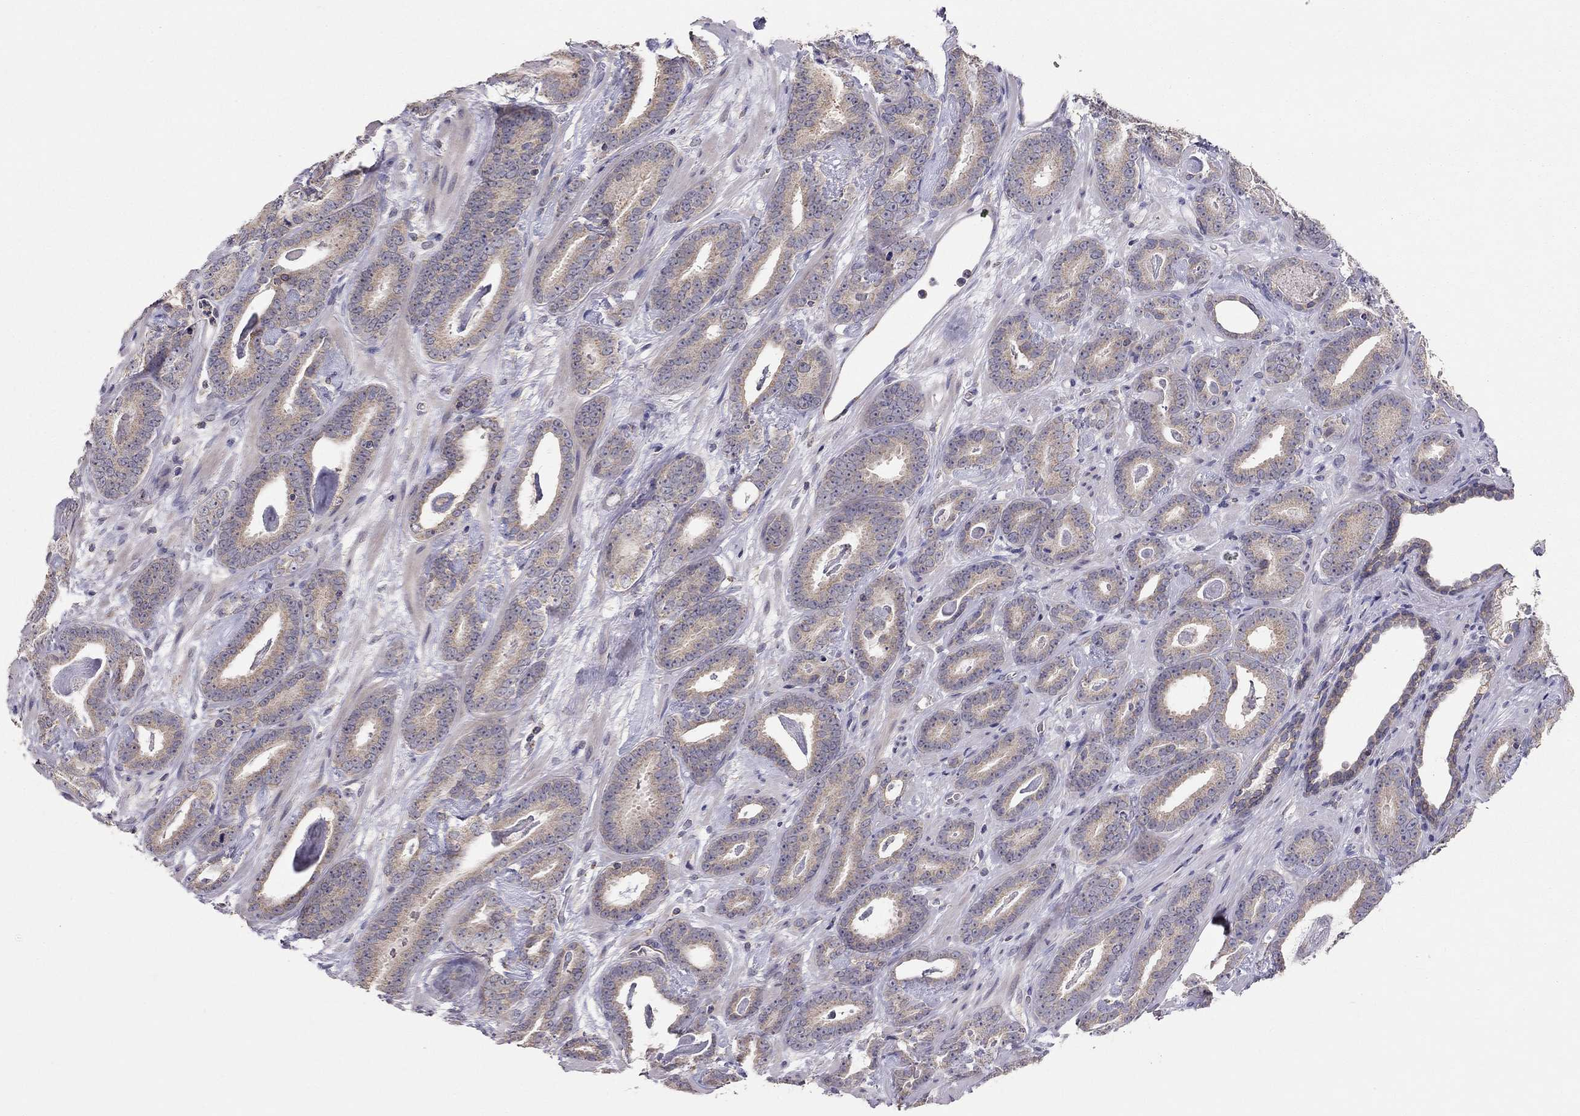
{"staining": {"intensity": "weak", "quantity": ">75%", "location": "cytoplasmic/membranous"}, "tissue": "prostate cancer", "cell_type": "Tumor cells", "image_type": "cancer", "snomed": [{"axis": "morphology", "description": "Adenocarcinoma, Medium grade"}, {"axis": "topography", "description": "Prostate and seminal vesicle, NOS"}, {"axis": "topography", "description": "Prostate"}], "caption": "Immunohistochemistry histopathology image of neoplastic tissue: prostate cancer stained using immunohistochemistry (IHC) displays low levels of weak protein expression localized specifically in the cytoplasmic/membranous of tumor cells, appearing as a cytoplasmic/membranous brown color.", "gene": "LRIT3", "patient": {"sex": "male", "age": 54}}